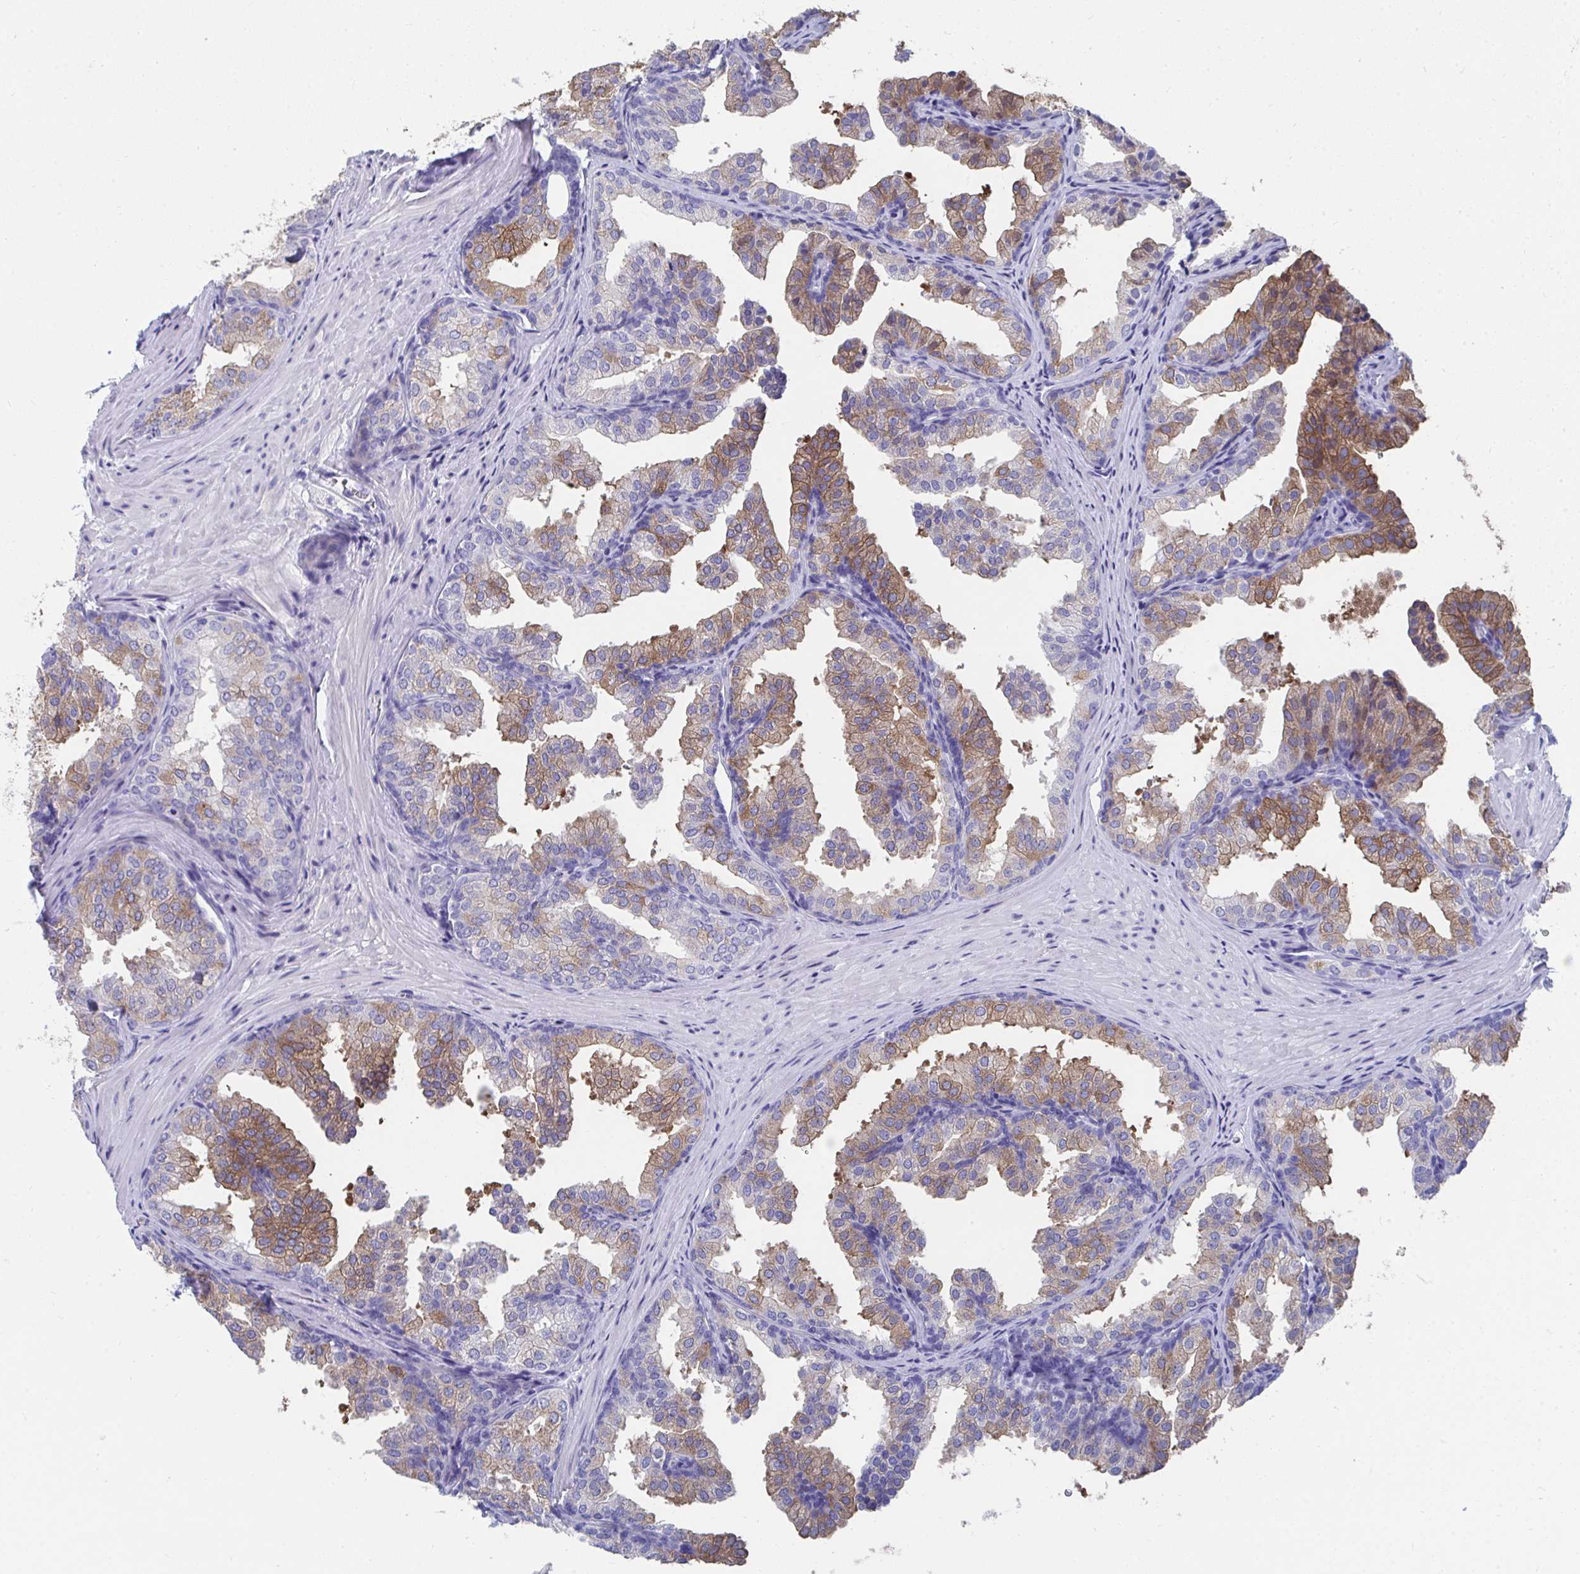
{"staining": {"intensity": "moderate", "quantity": "25%-75%", "location": "cytoplasmic/membranous"}, "tissue": "prostate", "cell_type": "Glandular cells", "image_type": "normal", "snomed": [{"axis": "morphology", "description": "Normal tissue, NOS"}, {"axis": "topography", "description": "Prostate"}], "caption": "Immunohistochemistry of normal prostate exhibits medium levels of moderate cytoplasmic/membranous staining in approximately 25%-75% of glandular cells.", "gene": "HGD", "patient": {"sex": "male", "age": 37}}